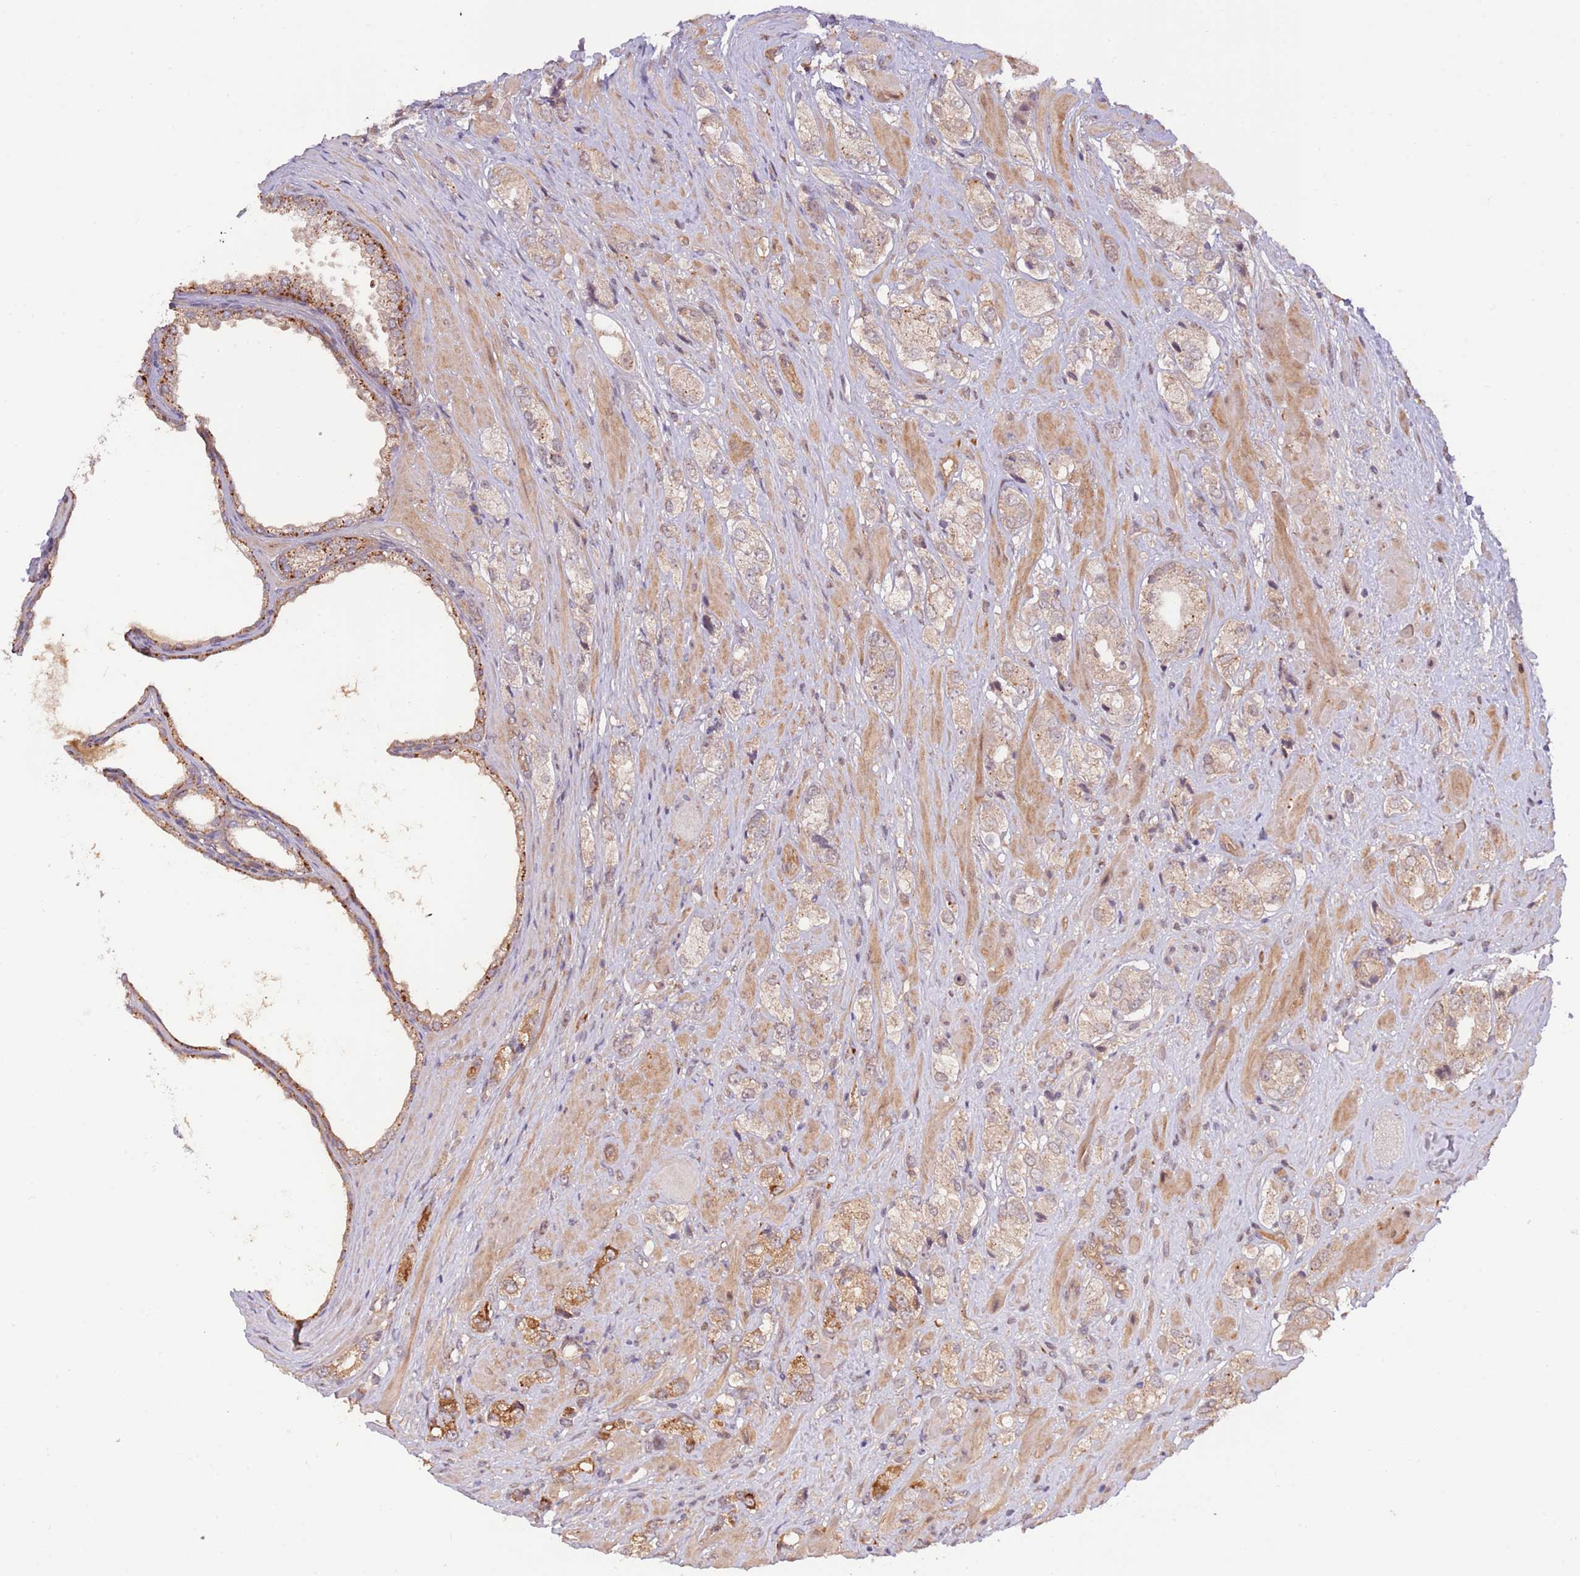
{"staining": {"intensity": "moderate", "quantity": "25%-75%", "location": "cytoplasmic/membranous"}, "tissue": "prostate cancer", "cell_type": "Tumor cells", "image_type": "cancer", "snomed": [{"axis": "morphology", "description": "Adenocarcinoma, High grade"}, {"axis": "topography", "description": "Prostate and seminal vesicle, NOS"}], "caption": "This is an image of immunohistochemistry staining of prostate cancer, which shows moderate expression in the cytoplasmic/membranous of tumor cells.", "gene": "PRR16", "patient": {"sex": "male", "age": 64}}